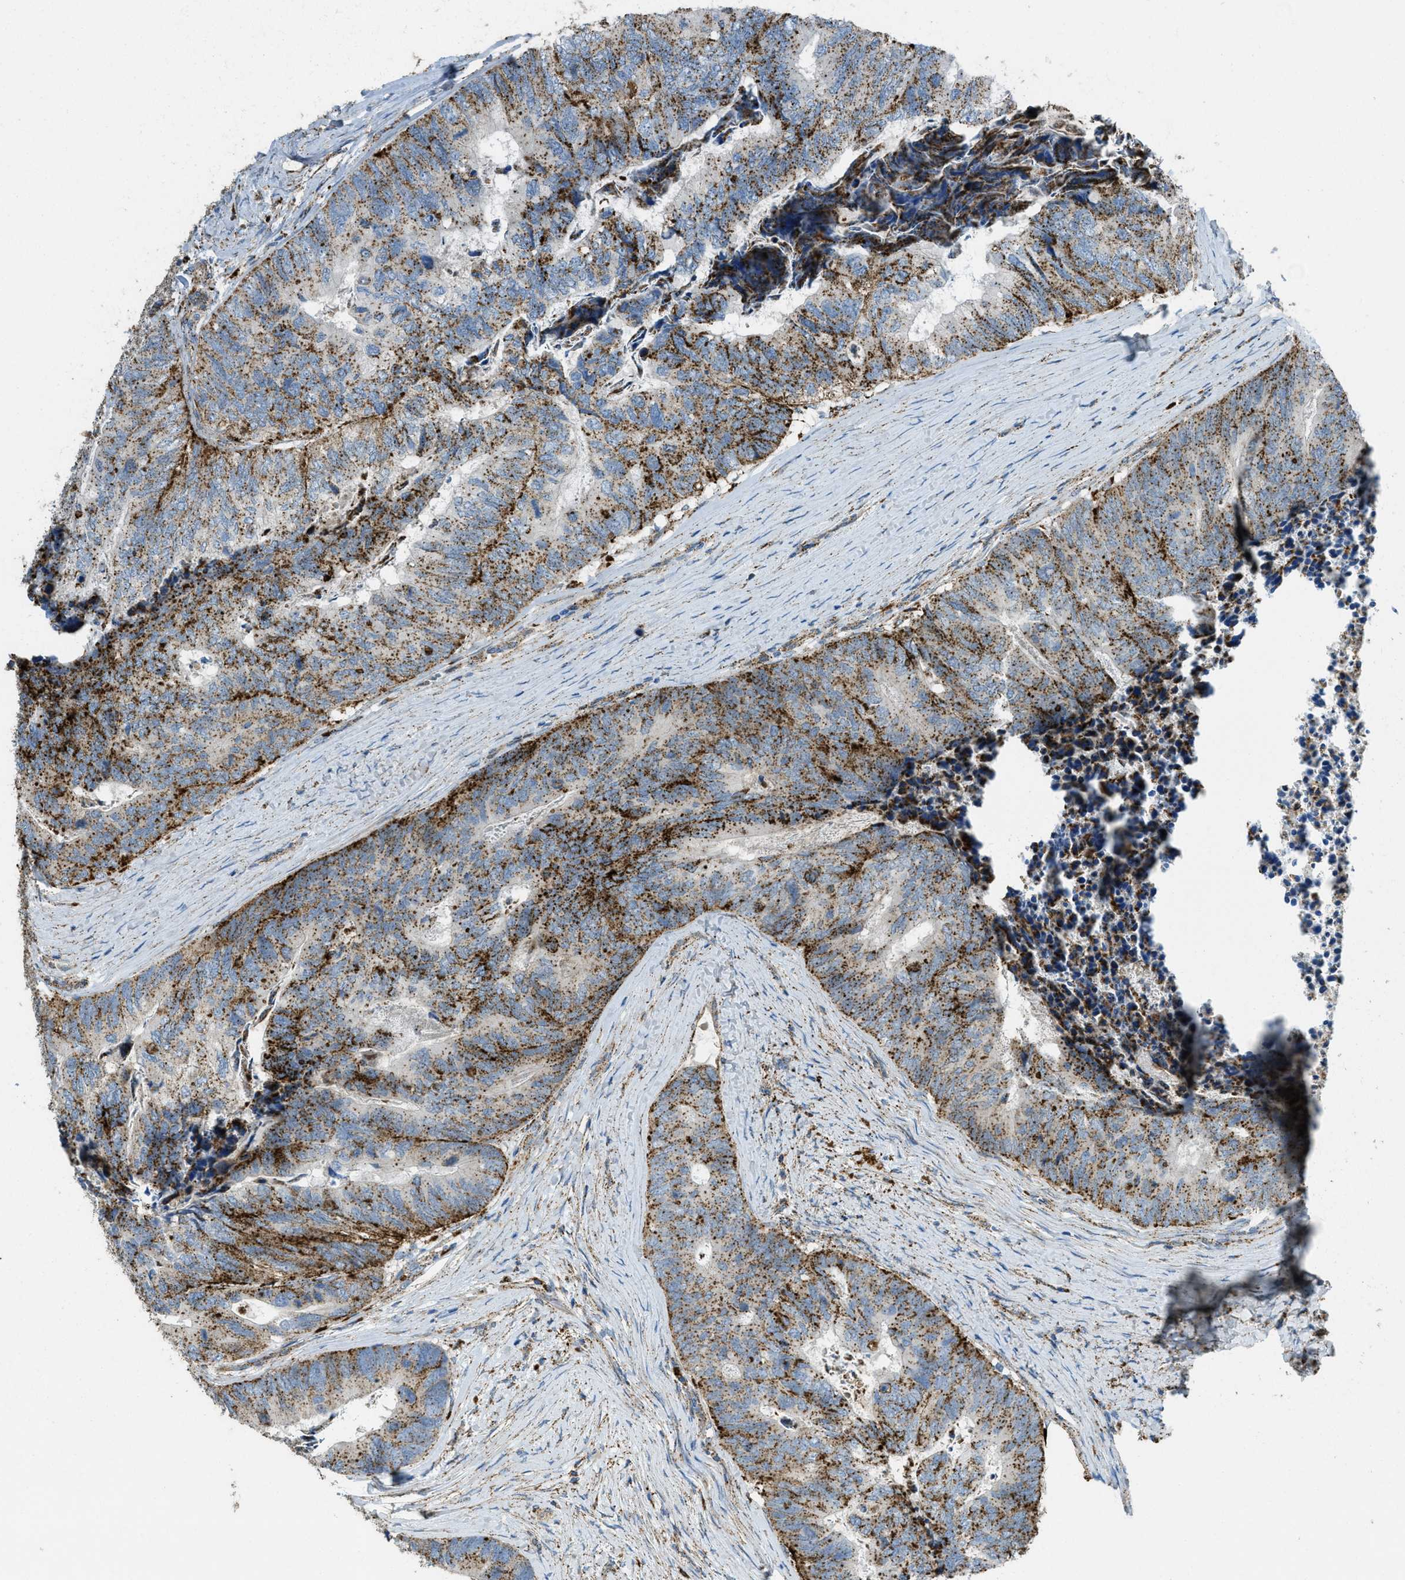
{"staining": {"intensity": "moderate", "quantity": ">75%", "location": "cytoplasmic/membranous"}, "tissue": "colorectal cancer", "cell_type": "Tumor cells", "image_type": "cancer", "snomed": [{"axis": "morphology", "description": "Adenocarcinoma, NOS"}, {"axis": "topography", "description": "Colon"}], "caption": "Immunohistochemical staining of colorectal cancer (adenocarcinoma) demonstrates medium levels of moderate cytoplasmic/membranous expression in approximately >75% of tumor cells.", "gene": "SCARB2", "patient": {"sex": "female", "age": 67}}